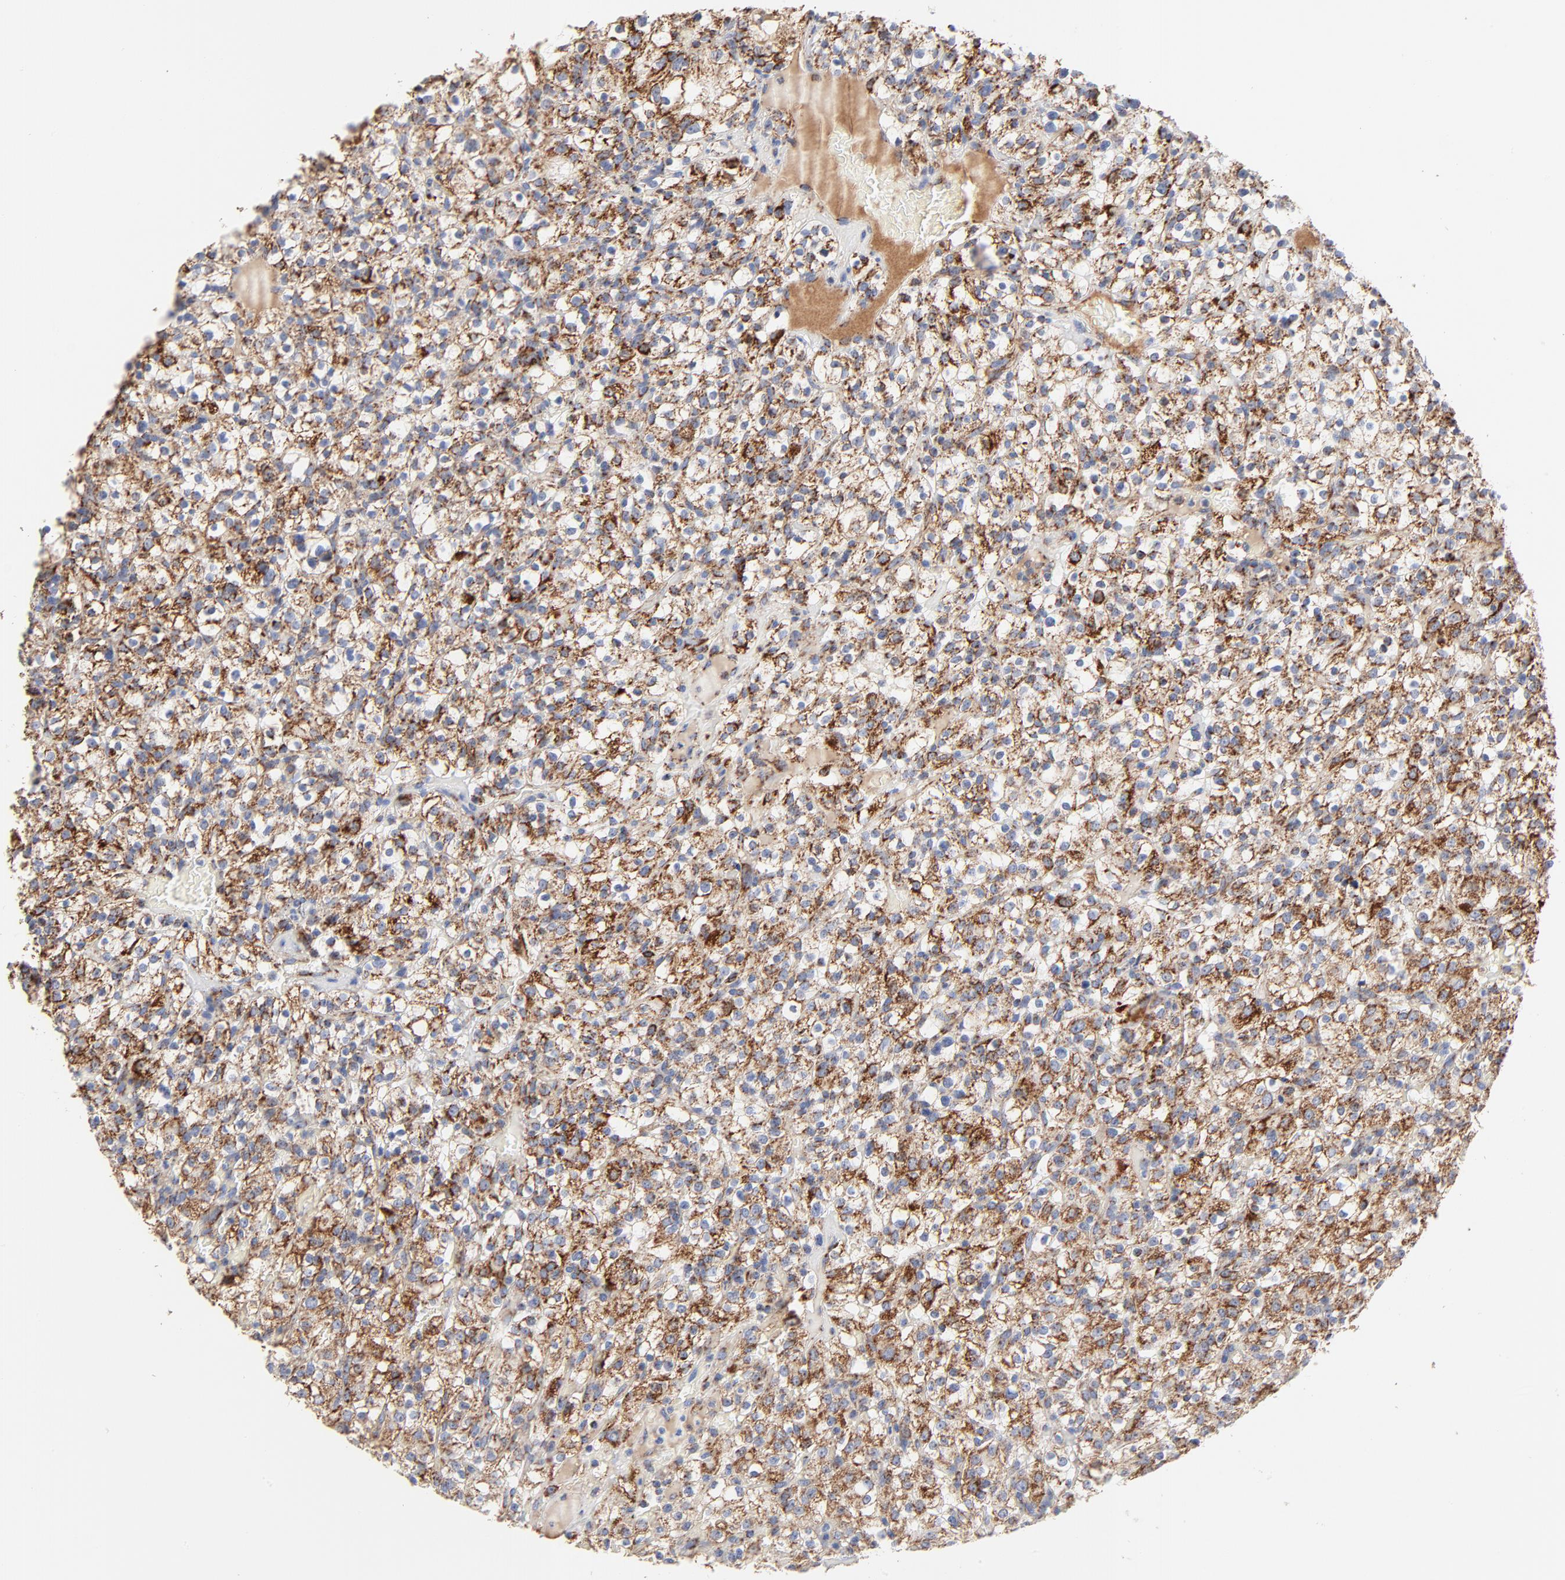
{"staining": {"intensity": "moderate", "quantity": ">75%", "location": "cytoplasmic/membranous"}, "tissue": "renal cancer", "cell_type": "Tumor cells", "image_type": "cancer", "snomed": [{"axis": "morphology", "description": "Normal tissue, NOS"}, {"axis": "morphology", "description": "Adenocarcinoma, NOS"}, {"axis": "topography", "description": "Kidney"}], "caption": "Renal adenocarcinoma stained with a brown dye exhibits moderate cytoplasmic/membranous positive expression in about >75% of tumor cells.", "gene": "DIABLO", "patient": {"sex": "female", "age": 72}}